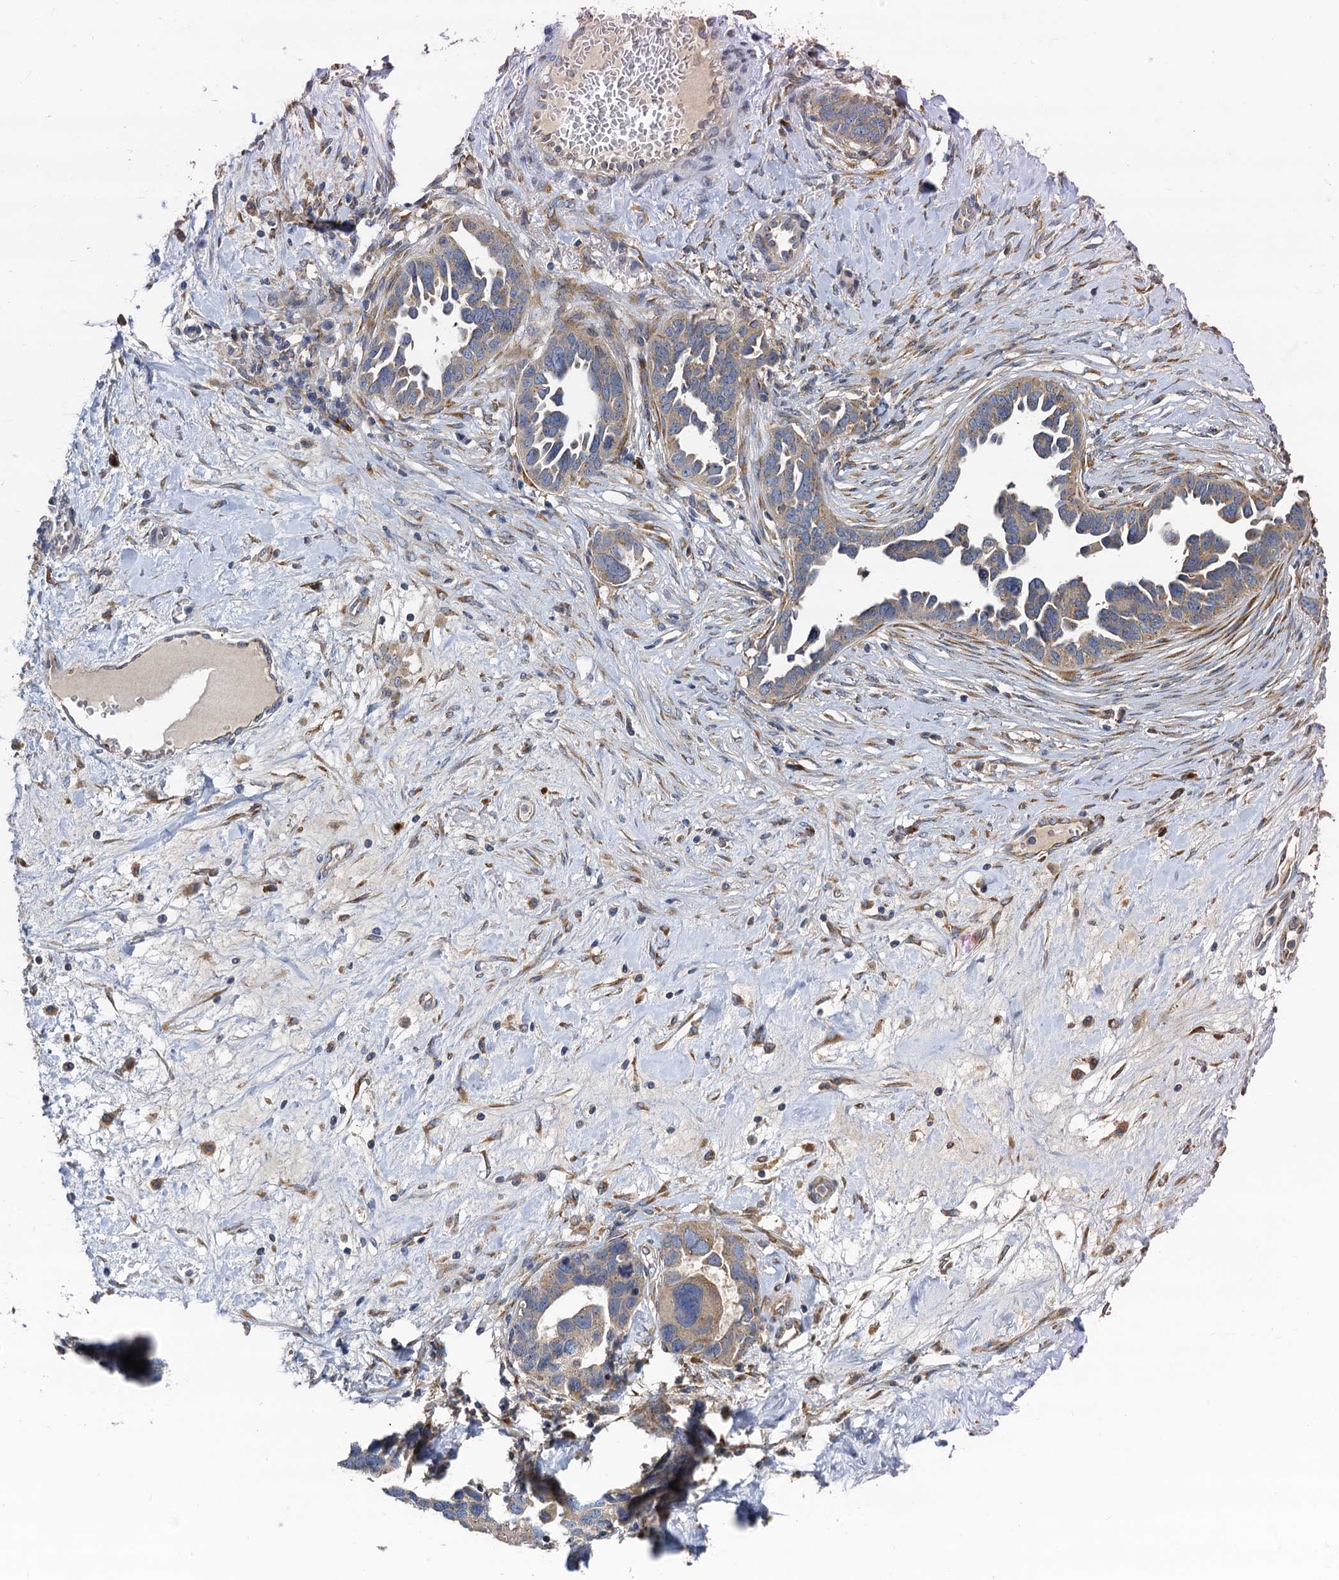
{"staining": {"intensity": "weak", "quantity": "25%-75%", "location": "cytoplasmic/membranous"}, "tissue": "ovarian cancer", "cell_type": "Tumor cells", "image_type": "cancer", "snomed": [{"axis": "morphology", "description": "Cystadenocarcinoma, serous, NOS"}, {"axis": "topography", "description": "Ovary"}], "caption": "The micrograph displays staining of ovarian cancer, revealing weak cytoplasmic/membranous protein positivity (brown color) within tumor cells.", "gene": "NKAPD1", "patient": {"sex": "female", "age": 54}}